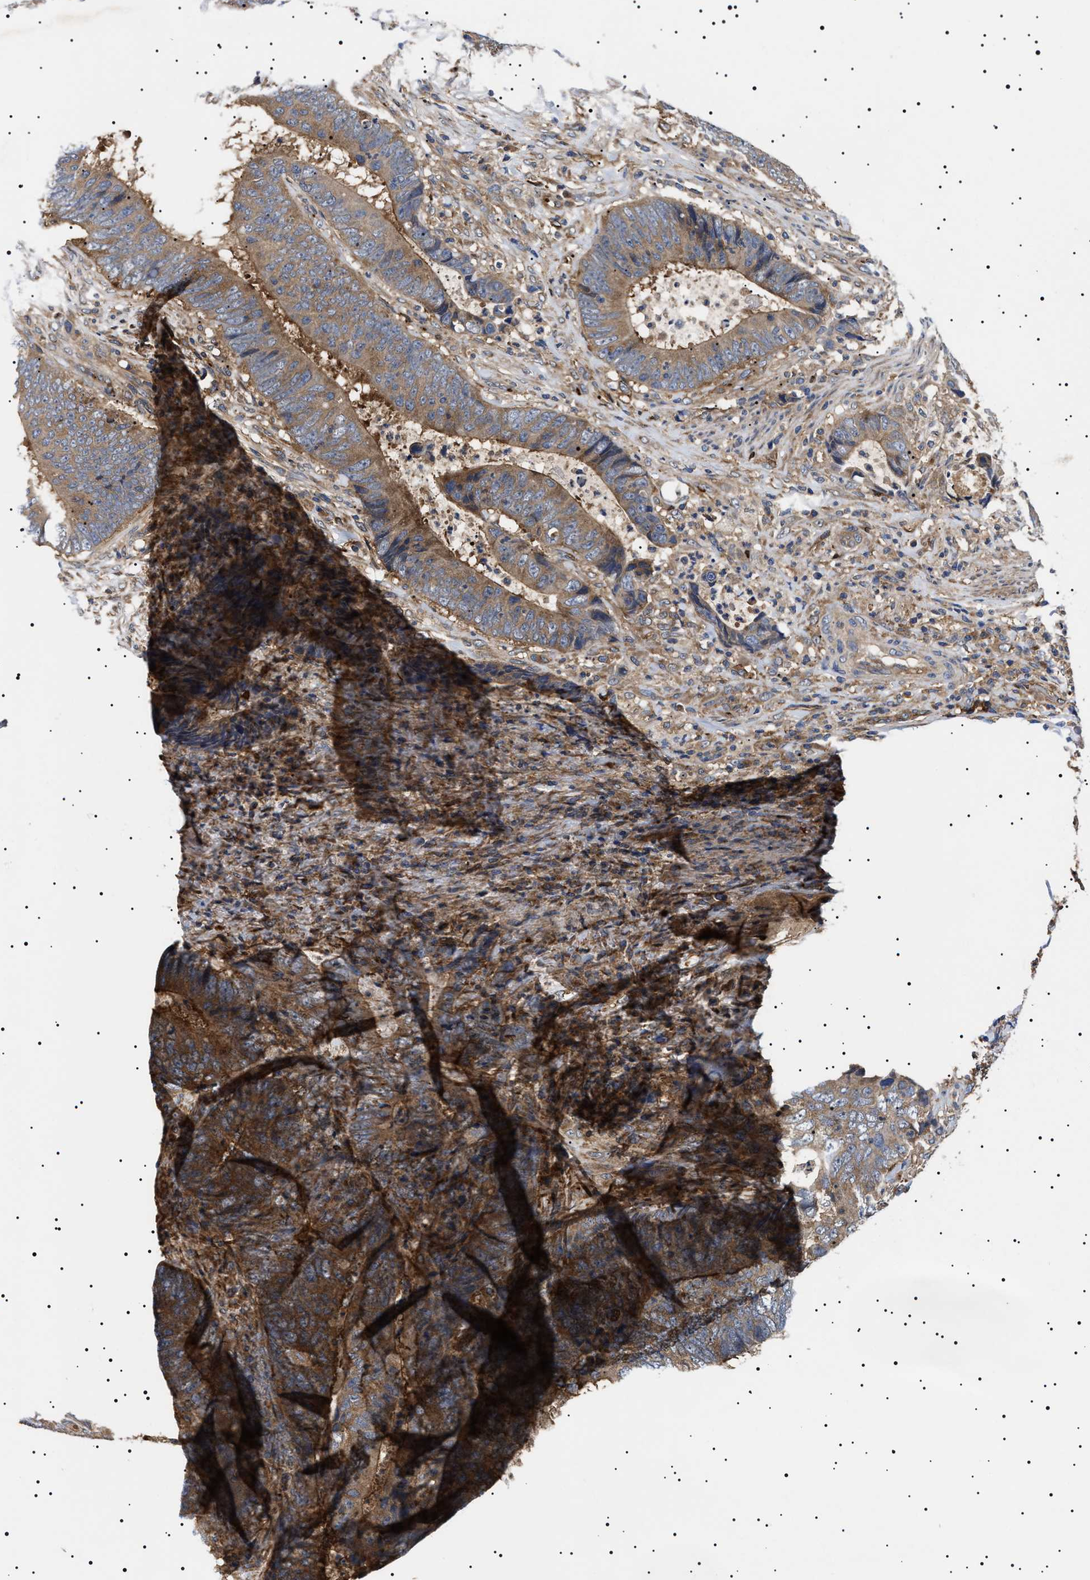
{"staining": {"intensity": "moderate", "quantity": ">75%", "location": "cytoplasmic/membranous"}, "tissue": "colorectal cancer", "cell_type": "Tumor cells", "image_type": "cancer", "snomed": [{"axis": "morphology", "description": "Adenocarcinoma, NOS"}, {"axis": "topography", "description": "Colon"}], "caption": "The histopathology image shows staining of colorectal adenocarcinoma, revealing moderate cytoplasmic/membranous protein staining (brown color) within tumor cells.", "gene": "TPP2", "patient": {"sex": "male", "age": 56}}